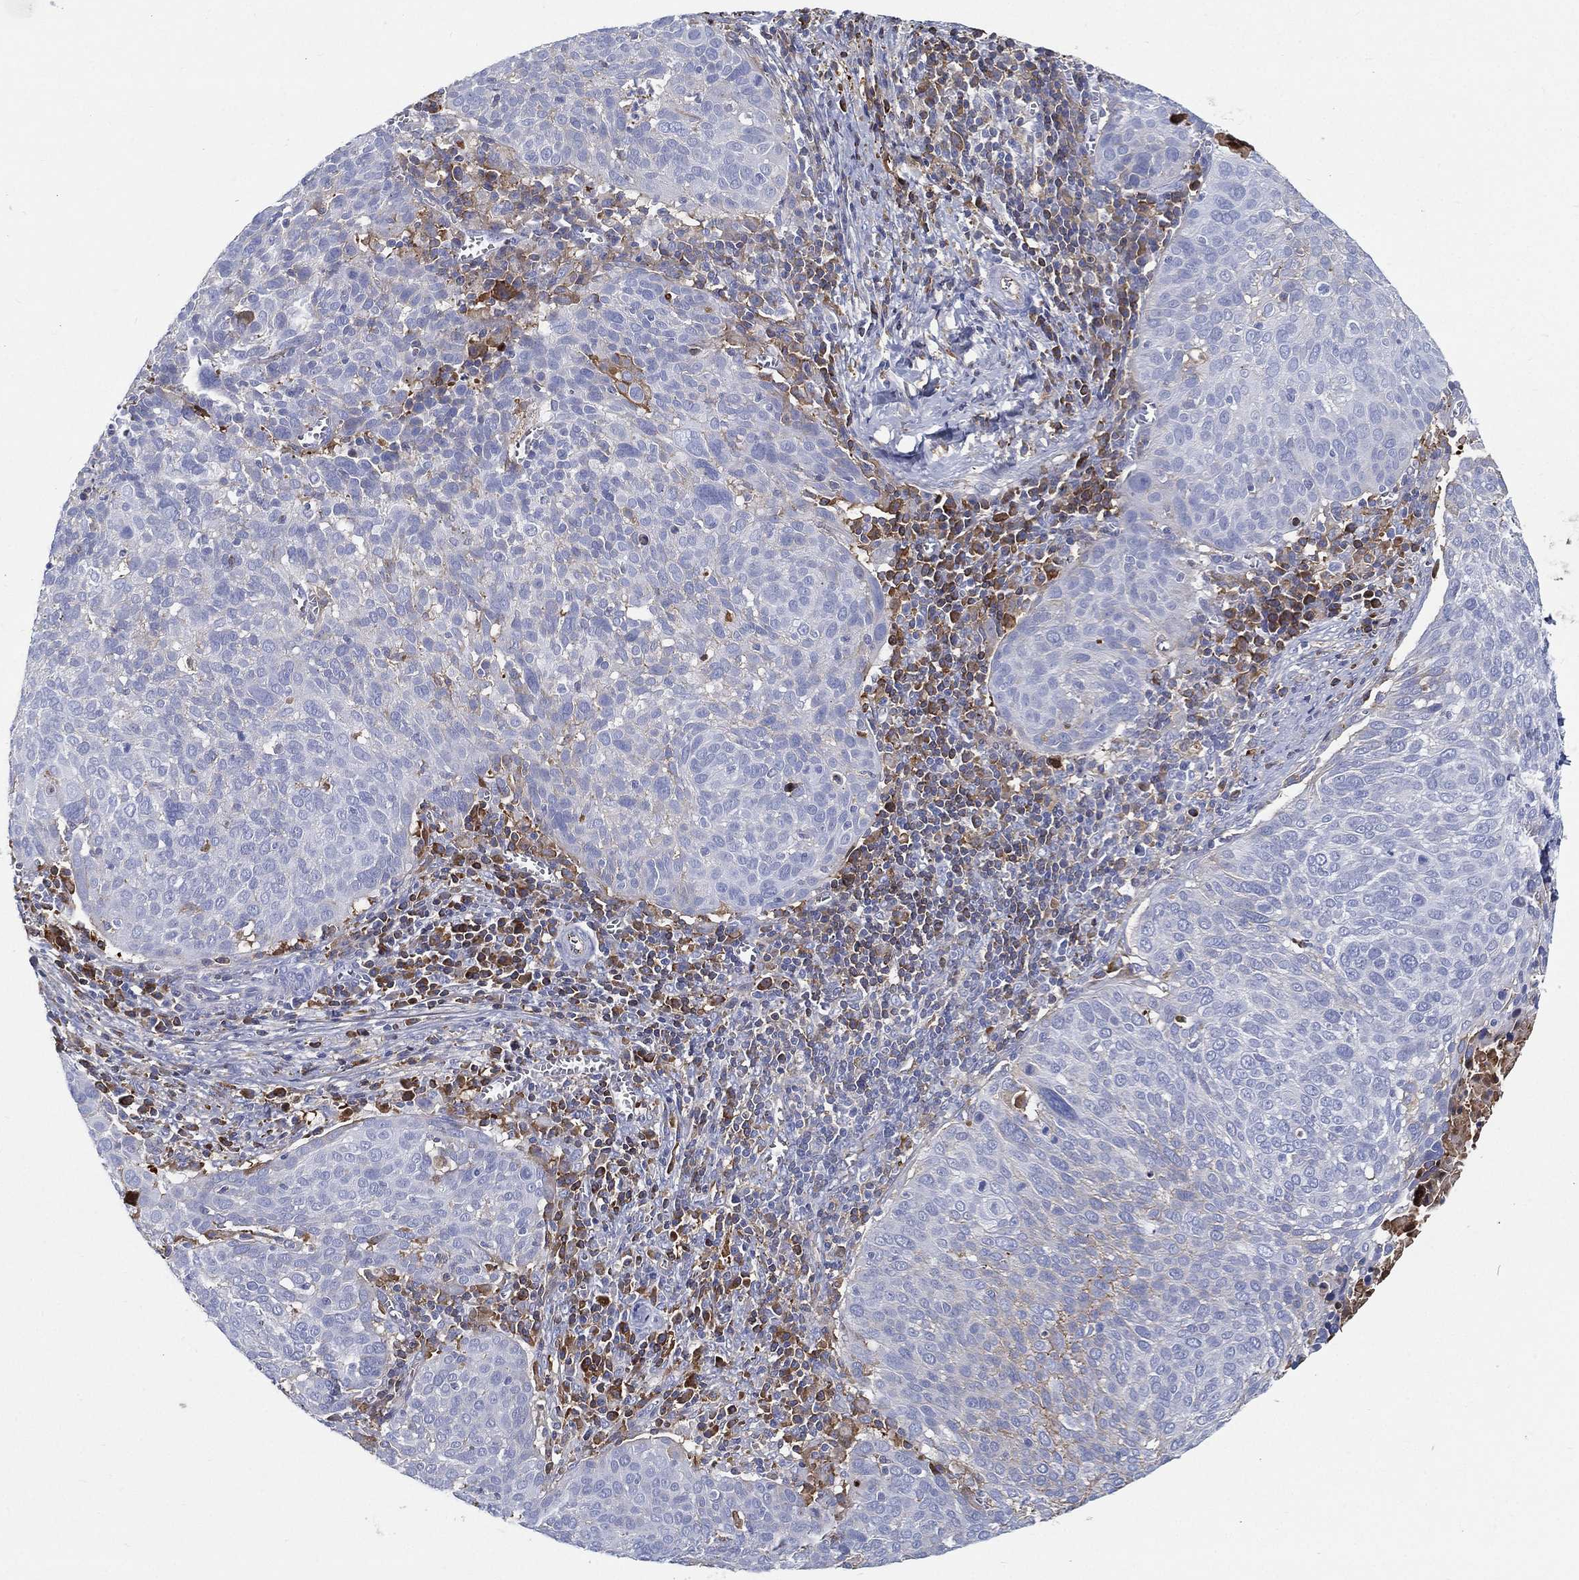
{"staining": {"intensity": "negative", "quantity": "none", "location": "none"}, "tissue": "cervical cancer", "cell_type": "Tumor cells", "image_type": "cancer", "snomed": [{"axis": "morphology", "description": "Squamous cell carcinoma, NOS"}, {"axis": "topography", "description": "Cervix"}], "caption": "Image shows no significant protein positivity in tumor cells of squamous cell carcinoma (cervical).", "gene": "IFNB1", "patient": {"sex": "female", "age": 39}}